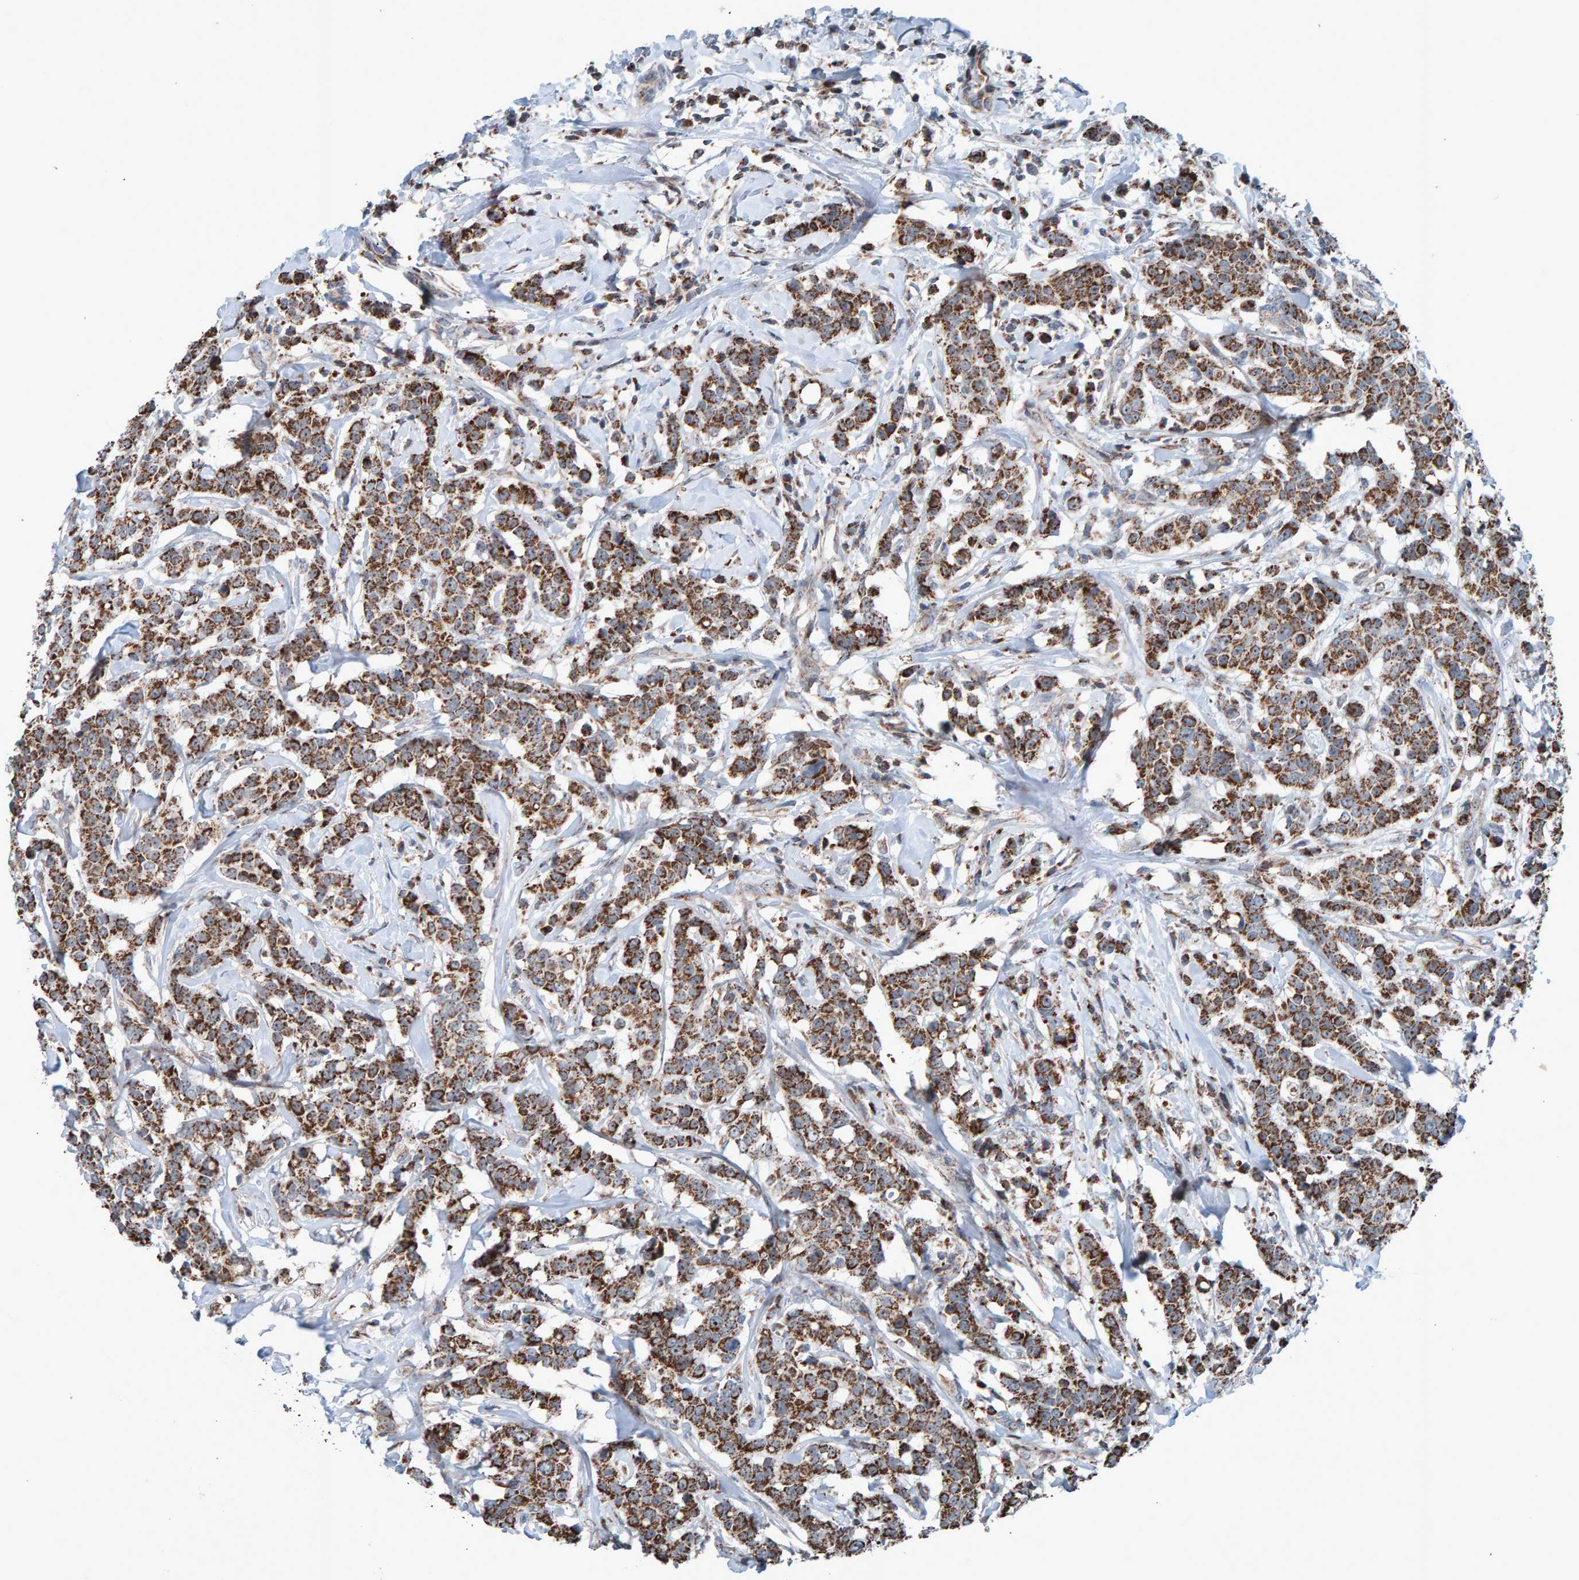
{"staining": {"intensity": "strong", "quantity": ">75%", "location": "cytoplasmic/membranous"}, "tissue": "breast cancer", "cell_type": "Tumor cells", "image_type": "cancer", "snomed": [{"axis": "morphology", "description": "Duct carcinoma"}, {"axis": "topography", "description": "Breast"}], "caption": "Immunohistochemistry (IHC) image of human breast cancer (invasive ductal carcinoma) stained for a protein (brown), which reveals high levels of strong cytoplasmic/membranous positivity in approximately >75% of tumor cells.", "gene": "ZNF48", "patient": {"sex": "female", "age": 27}}